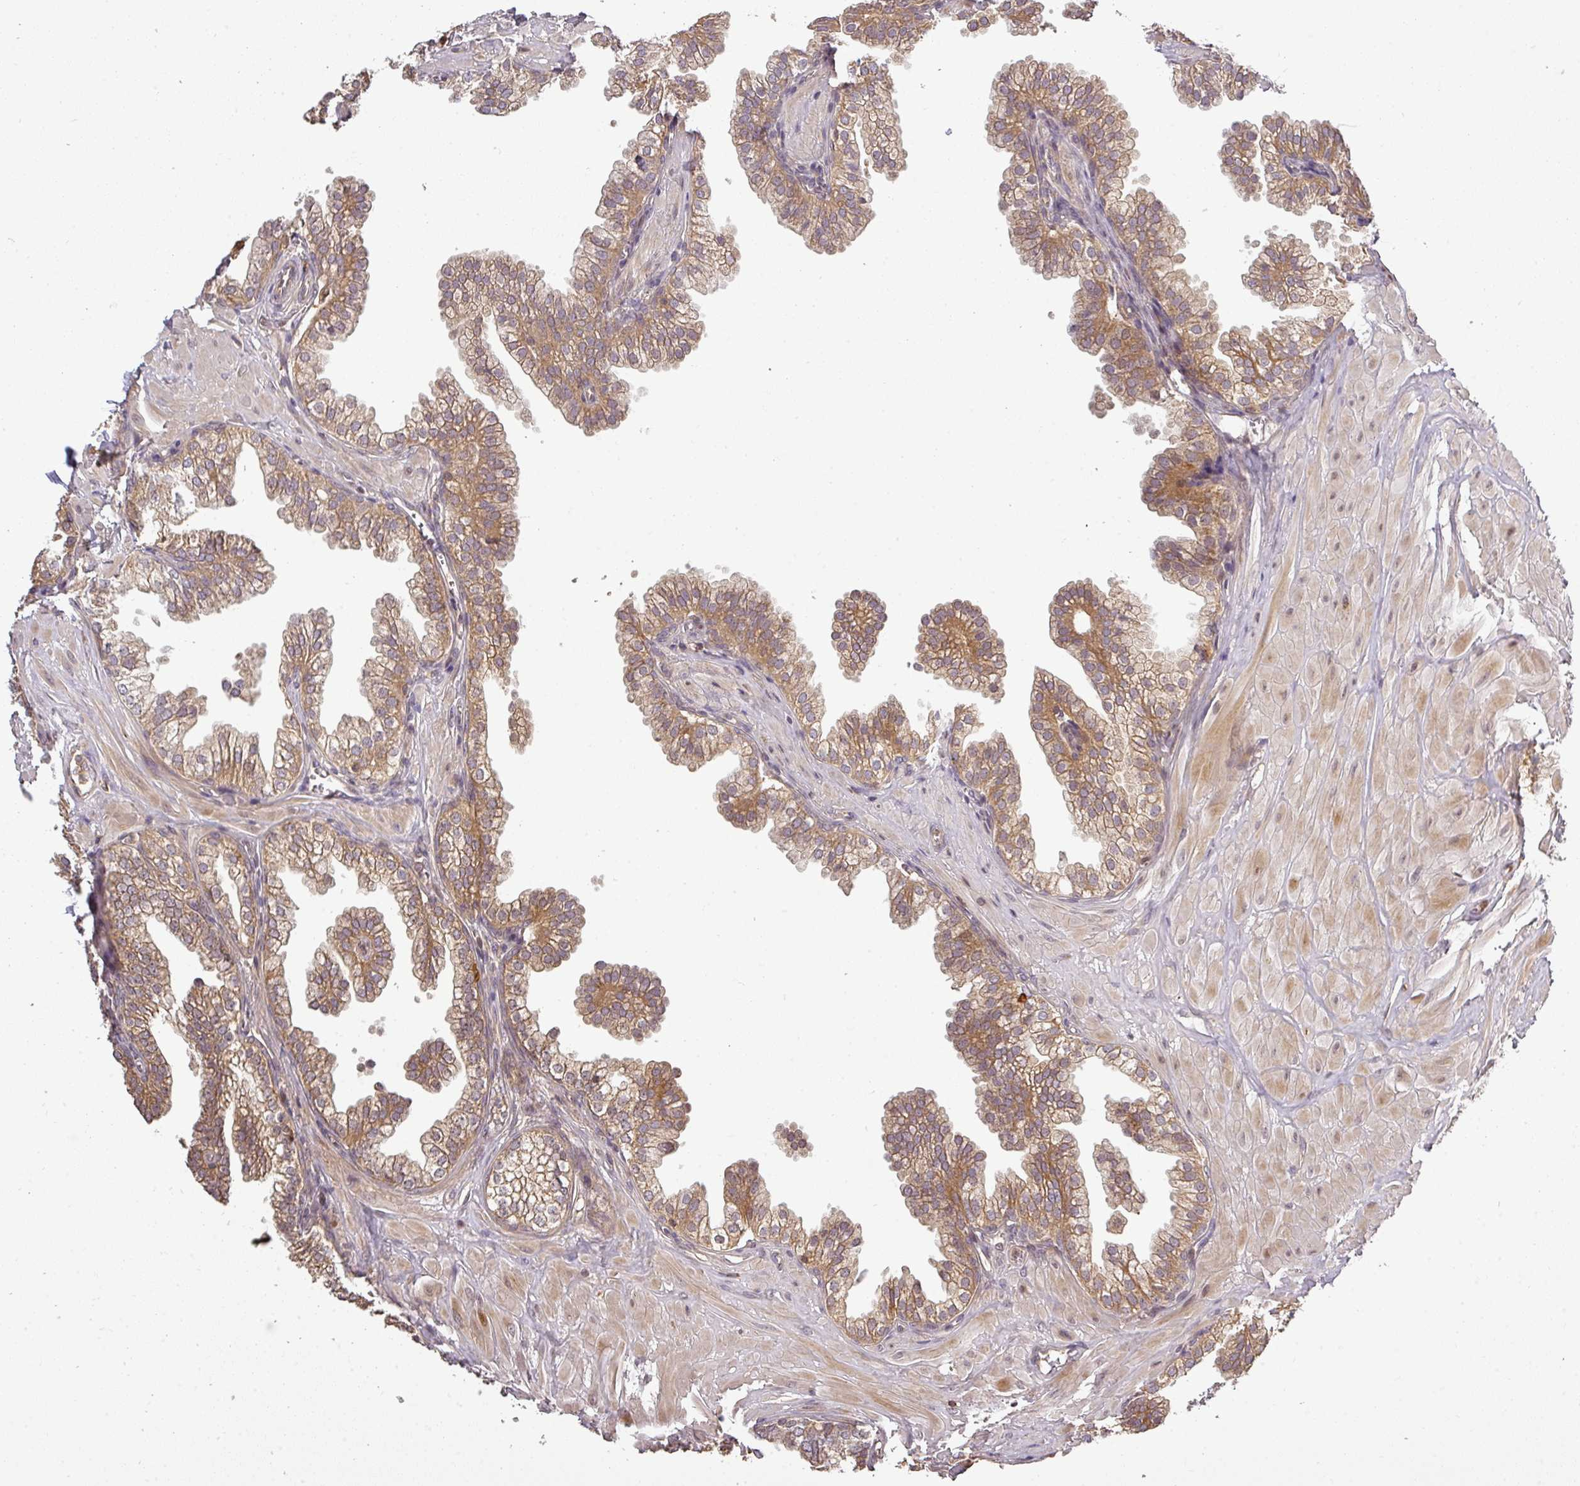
{"staining": {"intensity": "moderate", "quantity": ">75%", "location": "cytoplasmic/membranous"}, "tissue": "prostate", "cell_type": "Glandular cells", "image_type": "normal", "snomed": [{"axis": "morphology", "description": "Normal tissue, NOS"}, {"axis": "topography", "description": "Prostate"}, {"axis": "topography", "description": "Peripheral nerve tissue"}], "caption": "Immunohistochemistry (DAB (3,3'-diaminobenzidine)) staining of unremarkable prostate demonstrates moderate cytoplasmic/membranous protein staining in approximately >75% of glandular cells. The protein is stained brown, and the nuclei are stained in blue (DAB IHC with brightfield microscopy, high magnification).", "gene": "FAIM", "patient": {"sex": "male", "age": 55}}